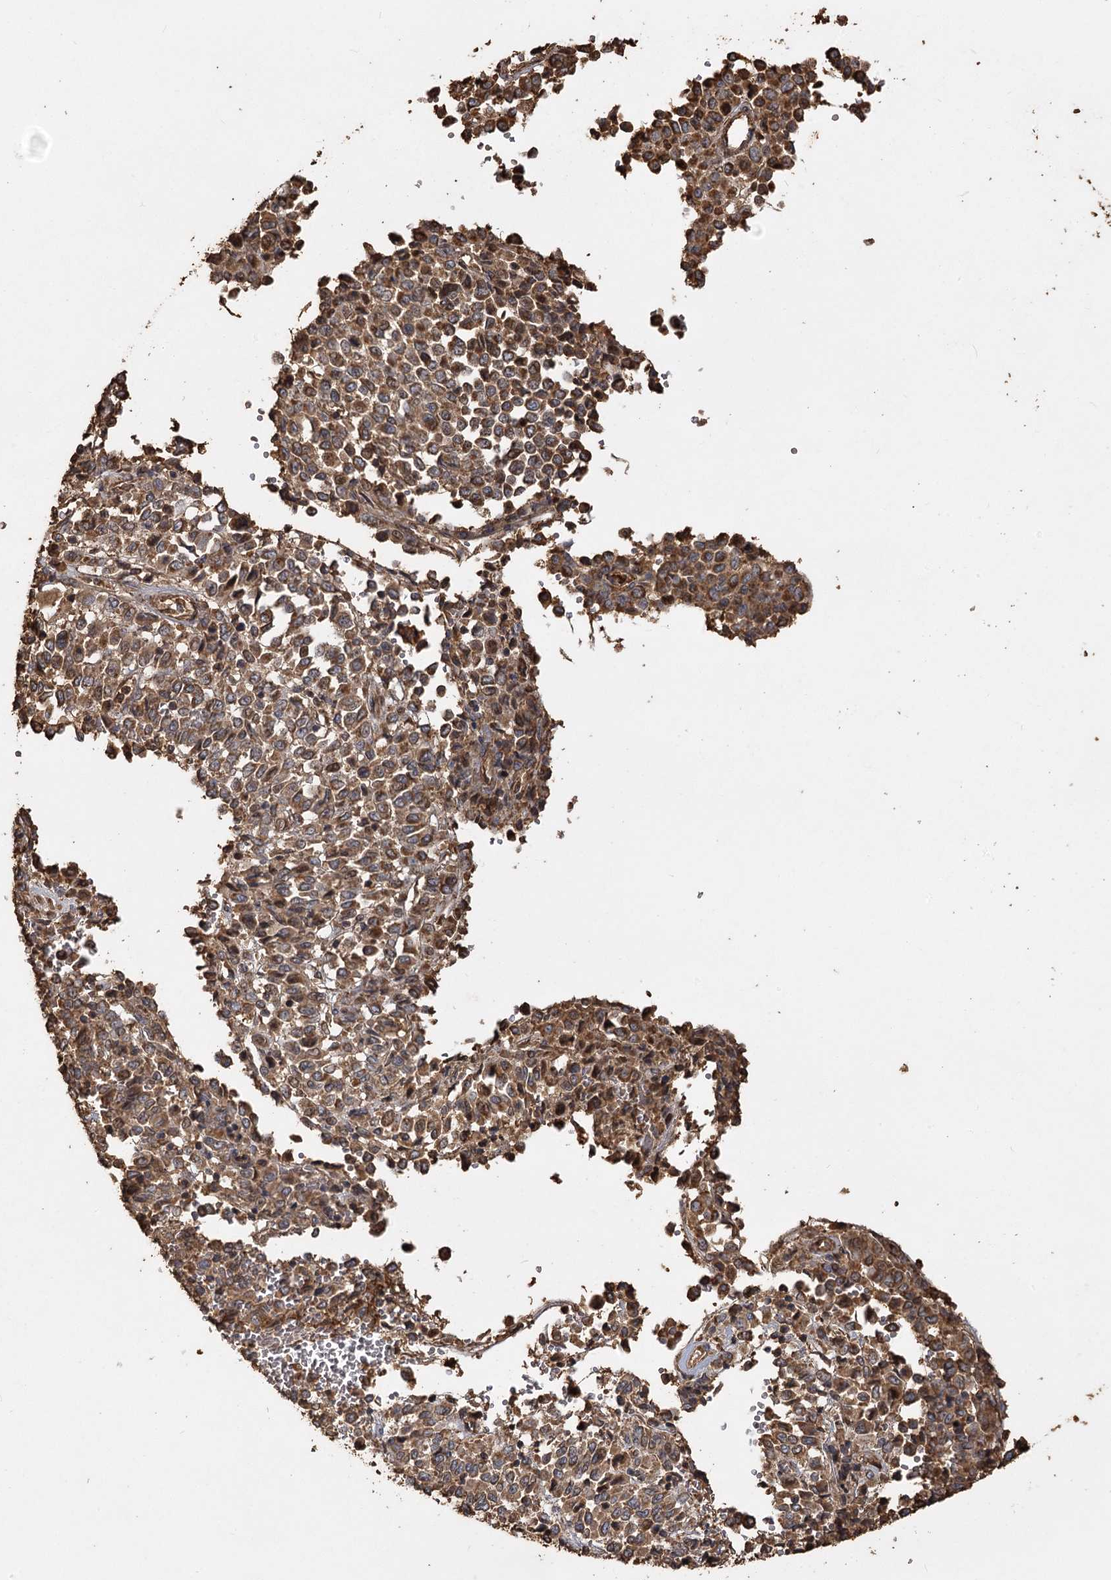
{"staining": {"intensity": "moderate", "quantity": ">75%", "location": "cytoplasmic/membranous"}, "tissue": "melanoma", "cell_type": "Tumor cells", "image_type": "cancer", "snomed": [{"axis": "morphology", "description": "Malignant melanoma, Metastatic site"}, {"axis": "topography", "description": "Pancreas"}], "caption": "Malignant melanoma (metastatic site) was stained to show a protein in brown. There is medium levels of moderate cytoplasmic/membranous staining in about >75% of tumor cells. (Brightfield microscopy of DAB IHC at high magnification).", "gene": "PIK3C2A", "patient": {"sex": "female", "age": 30}}